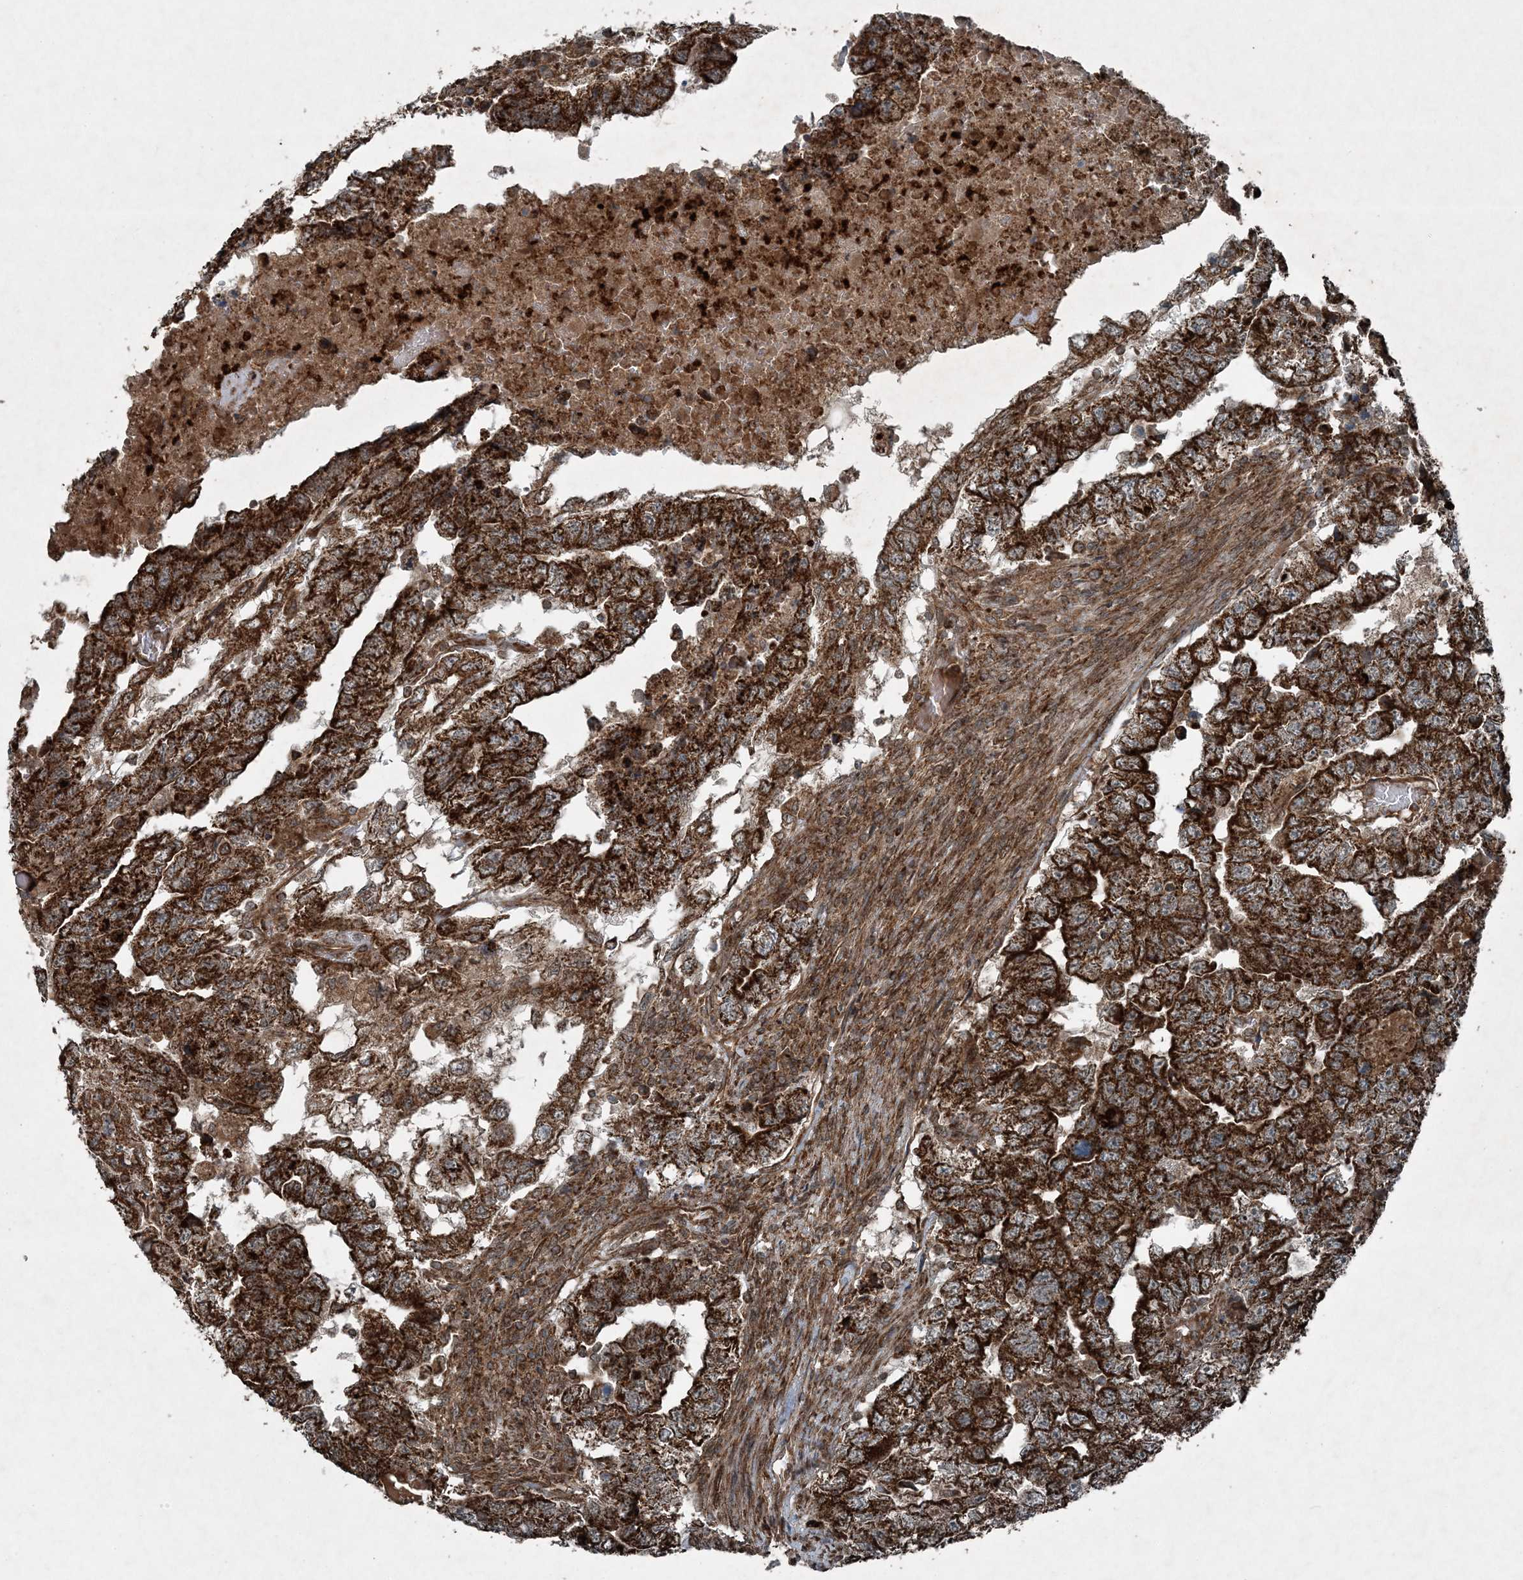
{"staining": {"intensity": "strong", "quantity": ">75%", "location": "cytoplasmic/membranous"}, "tissue": "testis cancer", "cell_type": "Tumor cells", "image_type": "cancer", "snomed": [{"axis": "morphology", "description": "Carcinoma, Embryonal, NOS"}, {"axis": "topography", "description": "Testis"}], "caption": "Brown immunohistochemical staining in testis embryonal carcinoma exhibits strong cytoplasmic/membranous staining in about >75% of tumor cells.", "gene": "COPS7B", "patient": {"sex": "male", "age": 36}}